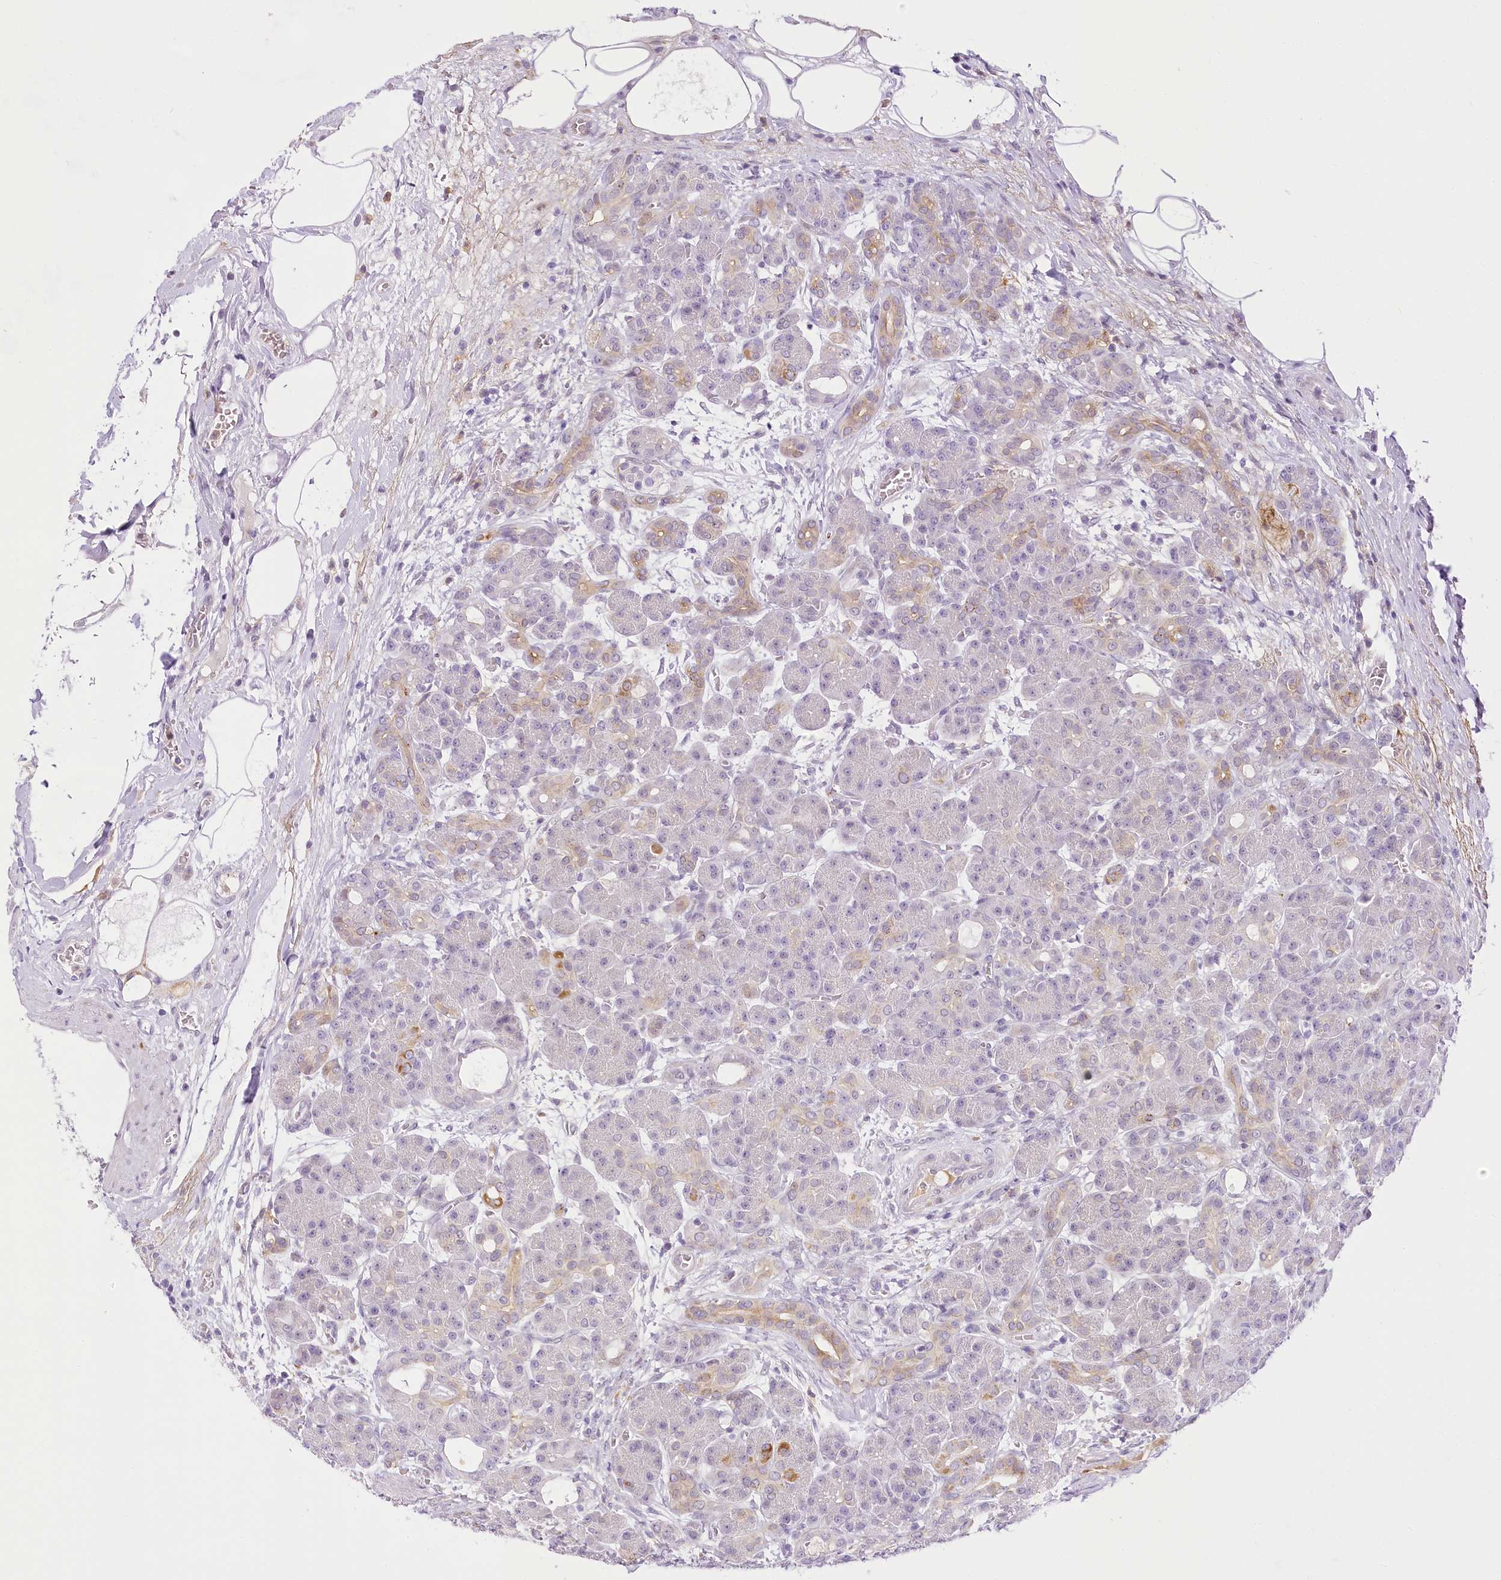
{"staining": {"intensity": "weak", "quantity": "<25%", "location": "cytoplasmic/membranous"}, "tissue": "pancreas", "cell_type": "Exocrine glandular cells", "image_type": "normal", "snomed": [{"axis": "morphology", "description": "Normal tissue, NOS"}, {"axis": "topography", "description": "Pancreas"}], "caption": "DAB immunohistochemical staining of normal pancreas reveals no significant positivity in exocrine glandular cells.", "gene": "CCDC30", "patient": {"sex": "male", "age": 63}}